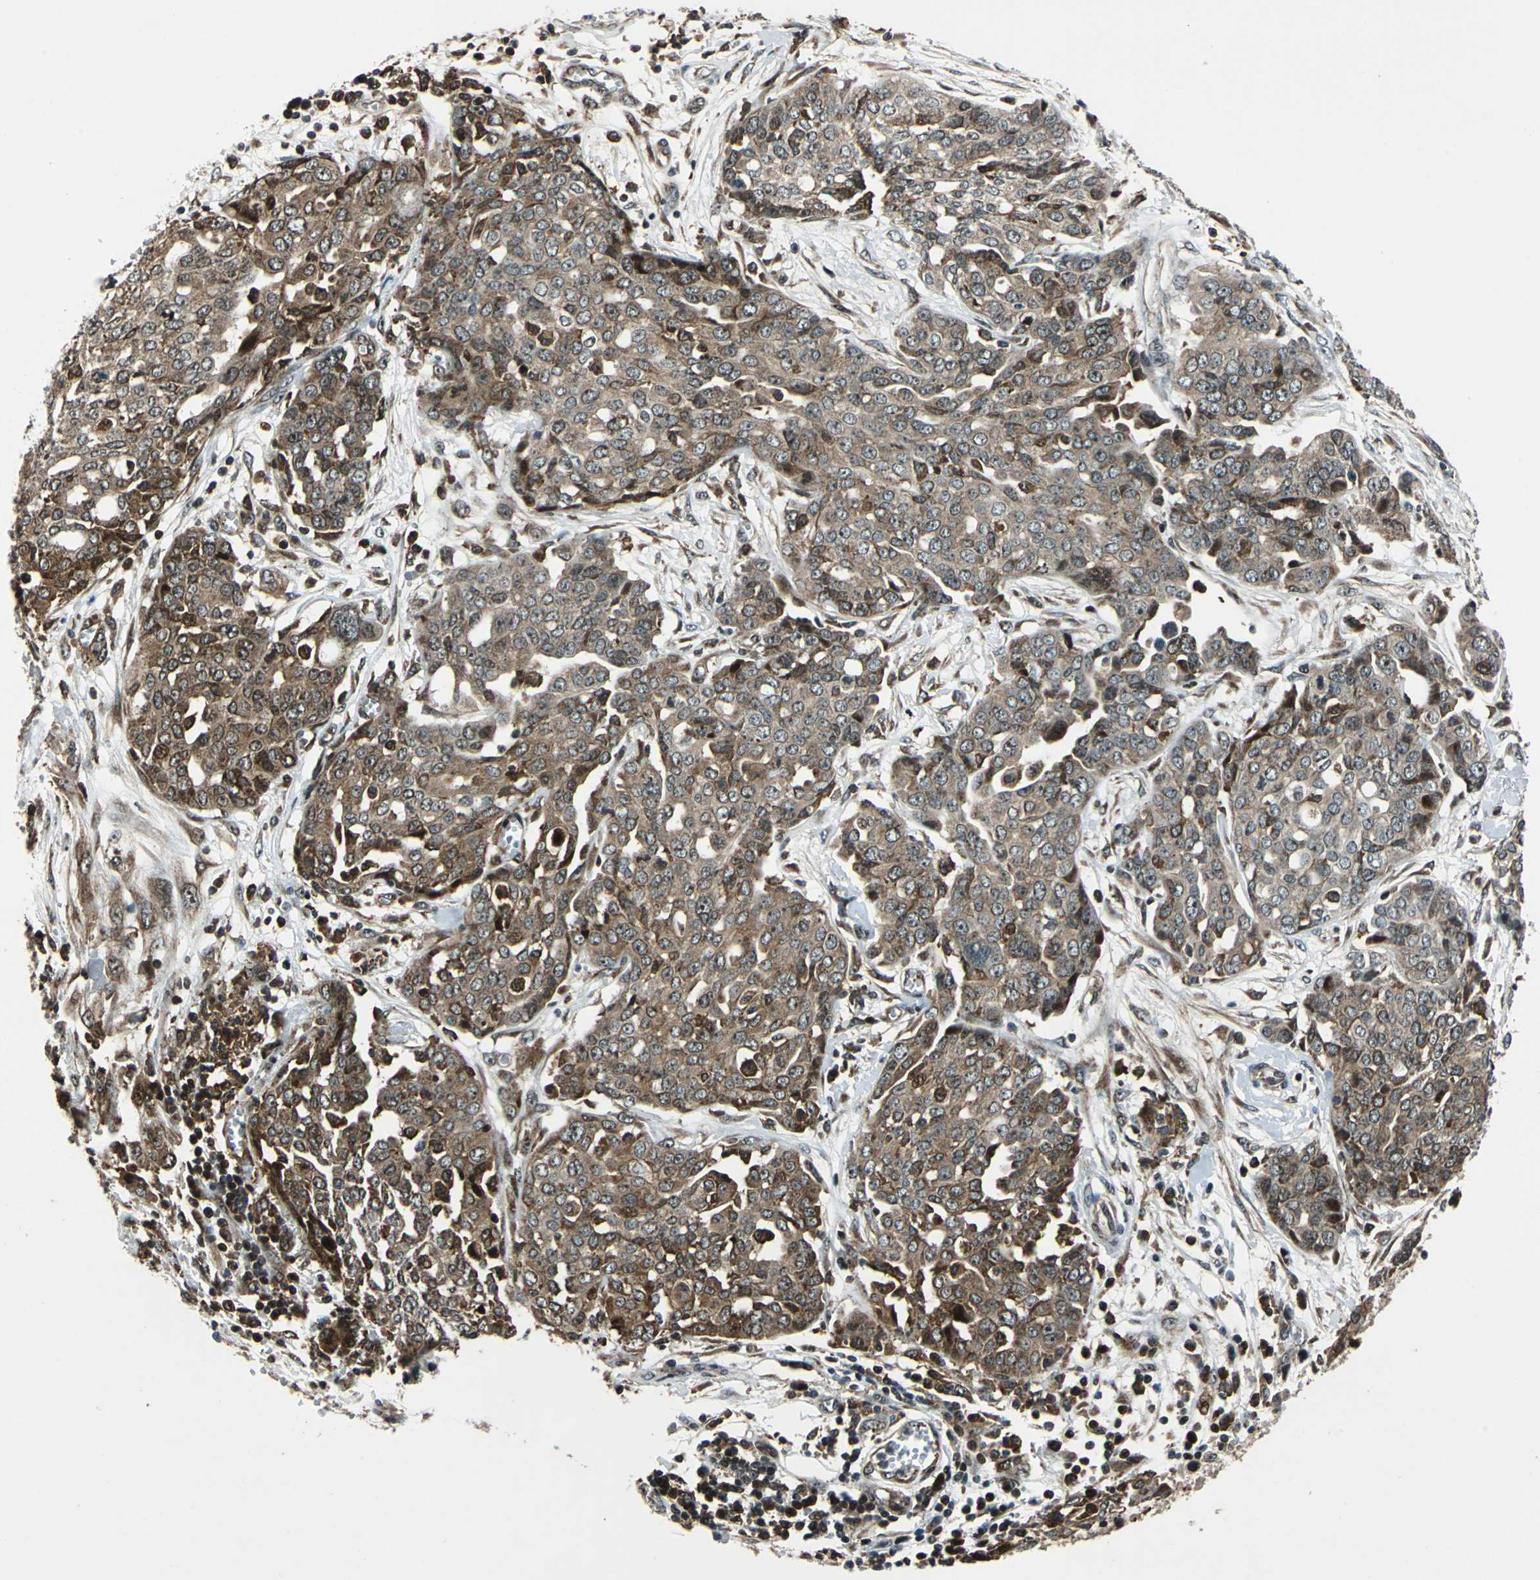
{"staining": {"intensity": "strong", "quantity": ">75%", "location": "cytoplasmic/membranous,nuclear"}, "tissue": "ovarian cancer", "cell_type": "Tumor cells", "image_type": "cancer", "snomed": [{"axis": "morphology", "description": "Cystadenocarcinoma, serous, NOS"}, {"axis": "topography", "description": "Soft tissue"}, {"axis": "topography", "description": "Ovary"}], "caption": "Ovarian serous cystadenocarcinoma was stained to show a protein in brown. There is high levels of strong cytoplasmic/membranous and nuclear staining in approximately >75% of tumor cells.", "gene": "AATF", "patient": {"sex": "female", "age": 57}}